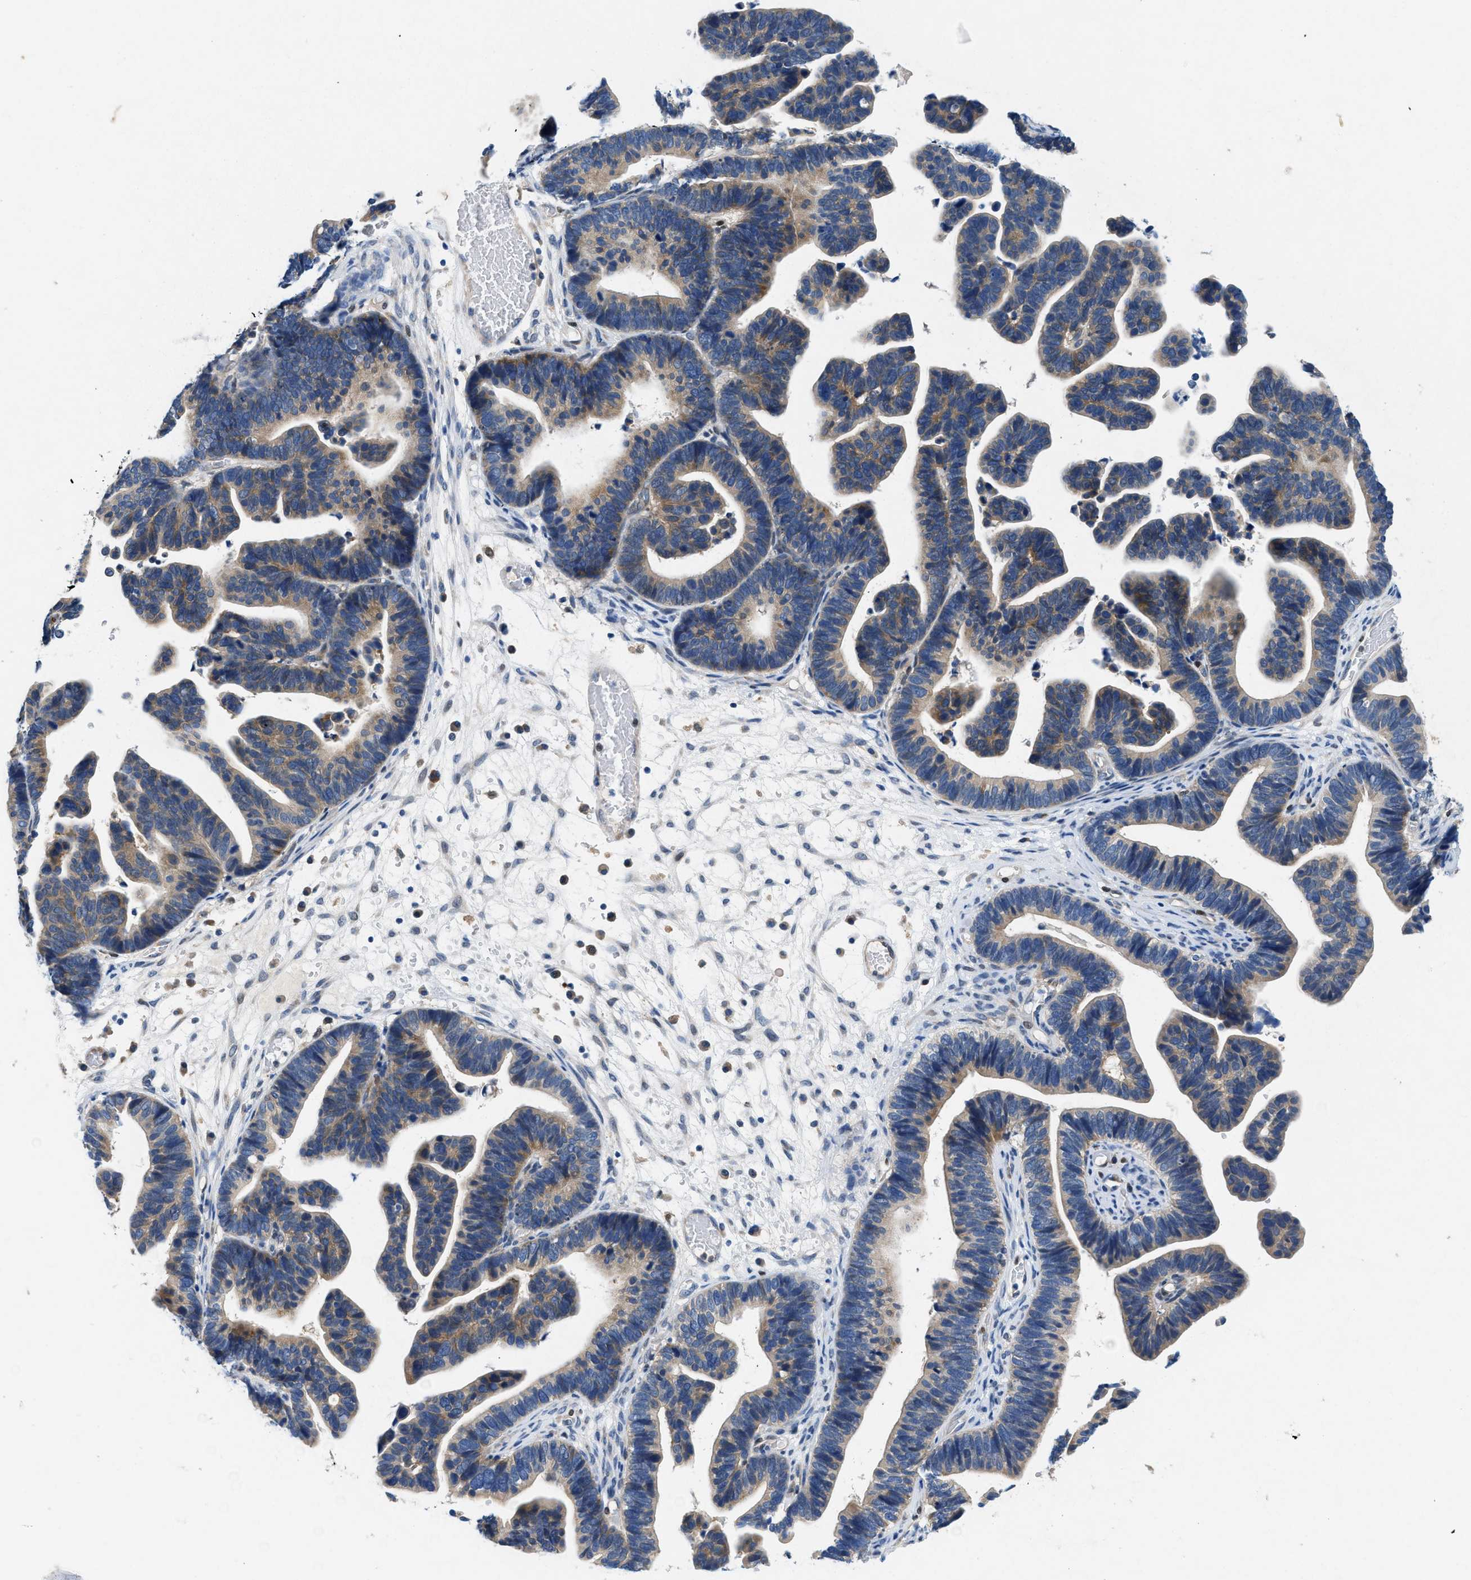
{"staining": {"intensity": "weak", "quantity": ">75%", "location": "cytoplasmic/membranous"}, "tissue": "ovarian cancer", "cell_type": "Tumor cells", "image_type": "cancer", "snomed": [{"axis": "morphology", "description": "Cystadenocarcinoma, serous, NOS"}, {"axis": "topography", "description": "Ovary"}], "caption": "Protein positivity by immunohistochemistry (IHC) reveals weak cytoplasmic/membranous positivity in about >75% of tumor cells in ovarian cancer (serous cystadenocarcinoma).", "gene": "COPS2", "patient": {"sex": "female", "age": 56}}